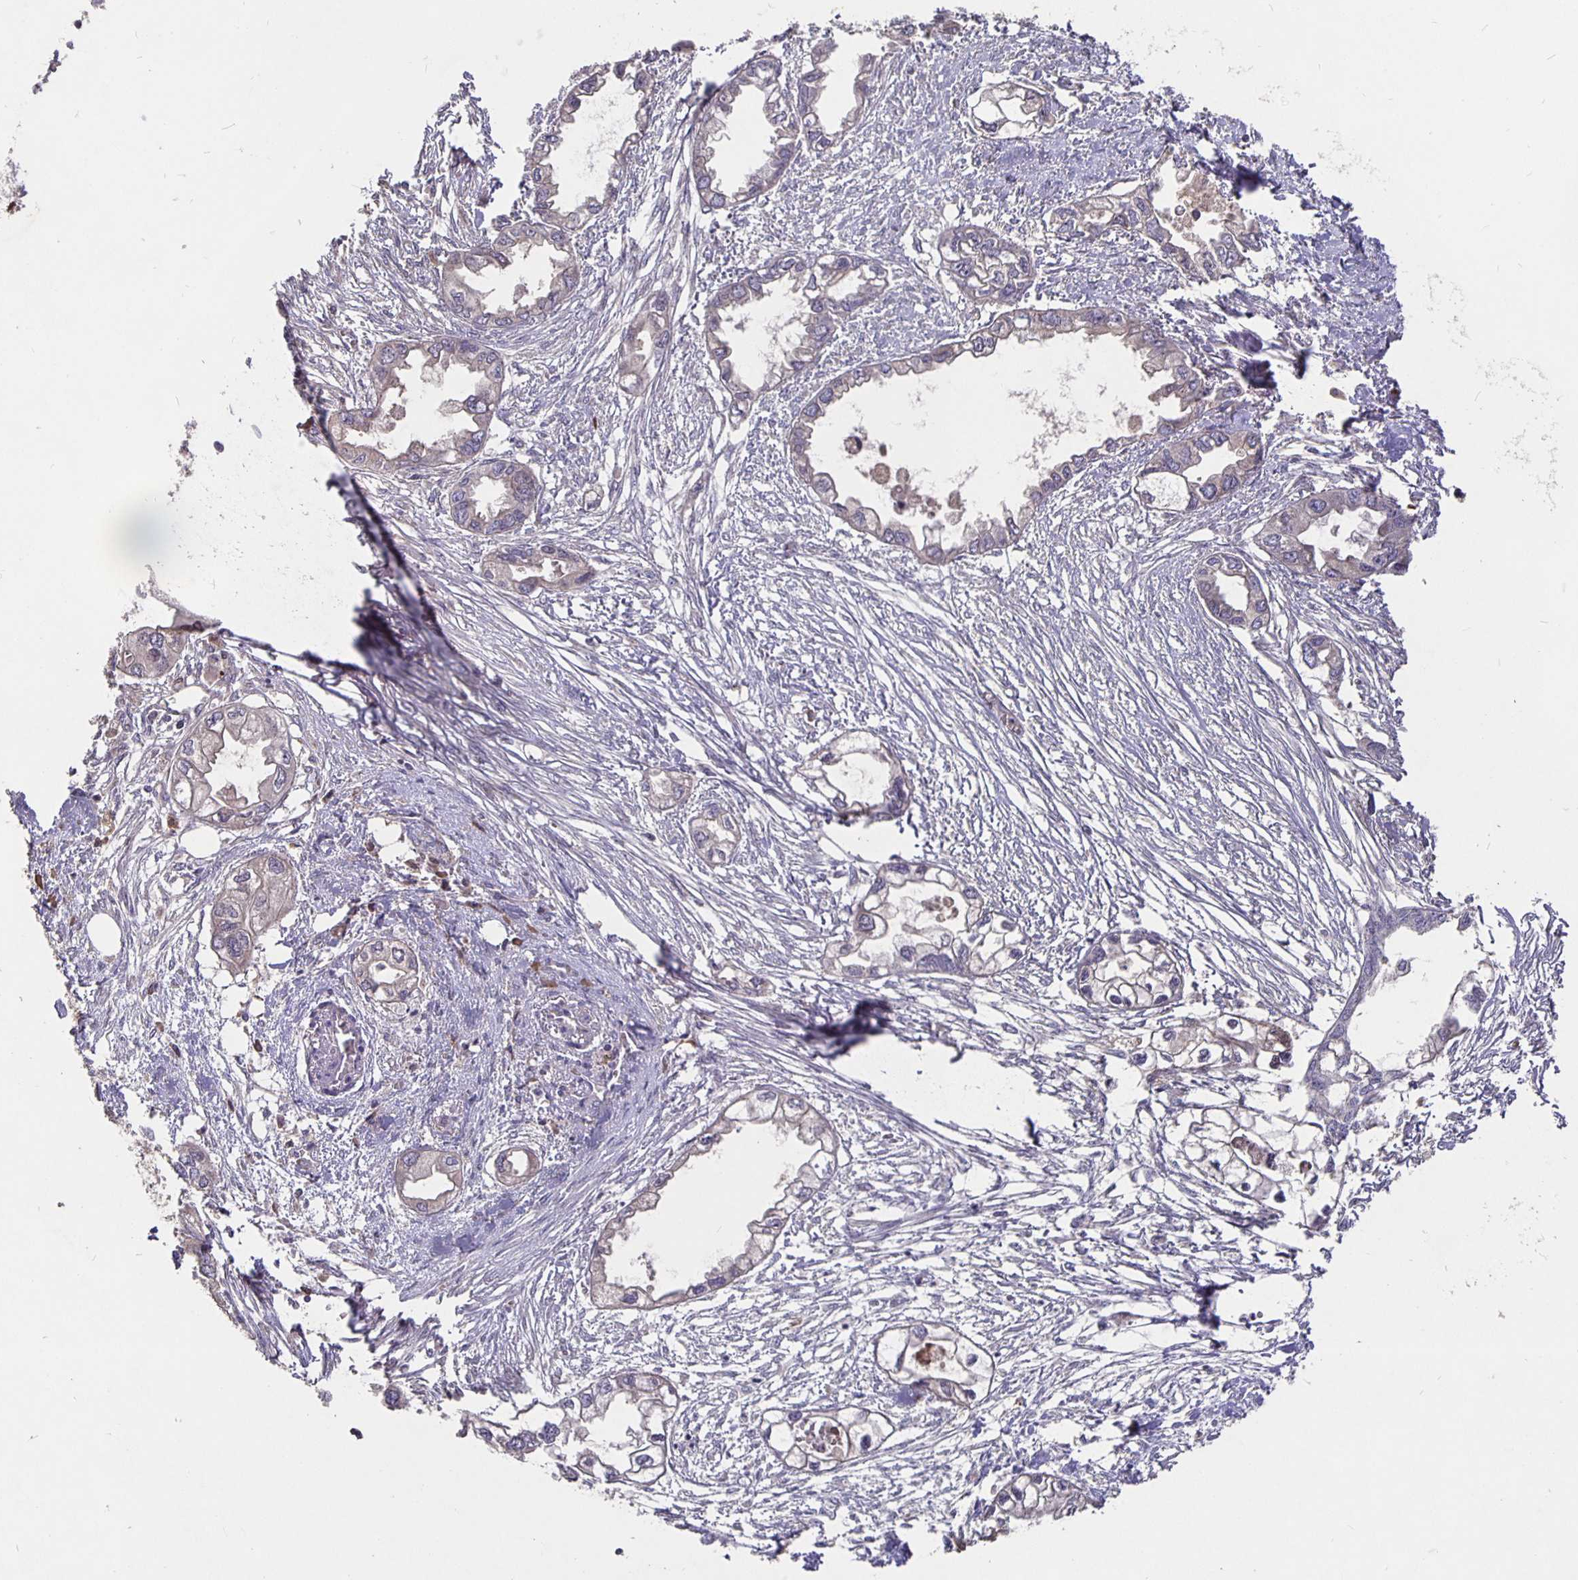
{"staining": {"intensity": "weak", "quantity": "<25%", "location": "cytoplasmic/membranous"}, "tissue": "endometrial cancer", "cell_type": "Tumor cells", "image_type": "cancer", "snomed": [{"axis": "morphology", "description": "Adenocarcinoma, NOS"}, {"axis": "morphology", "description": "Adenocarcinoma, metastatic, NOS"}, {"axis": "topography", "description": "Adipose tissue"}, {"axis": "topography", "description": "Endometrium"}], "caption": "This is an immunohistochemistry (IHC) micrograph of endometrial adenocarcinoma. There is no staining in tumor cells.", "gene": "NOG", "patient": {"sex": "female", "age": 67}}